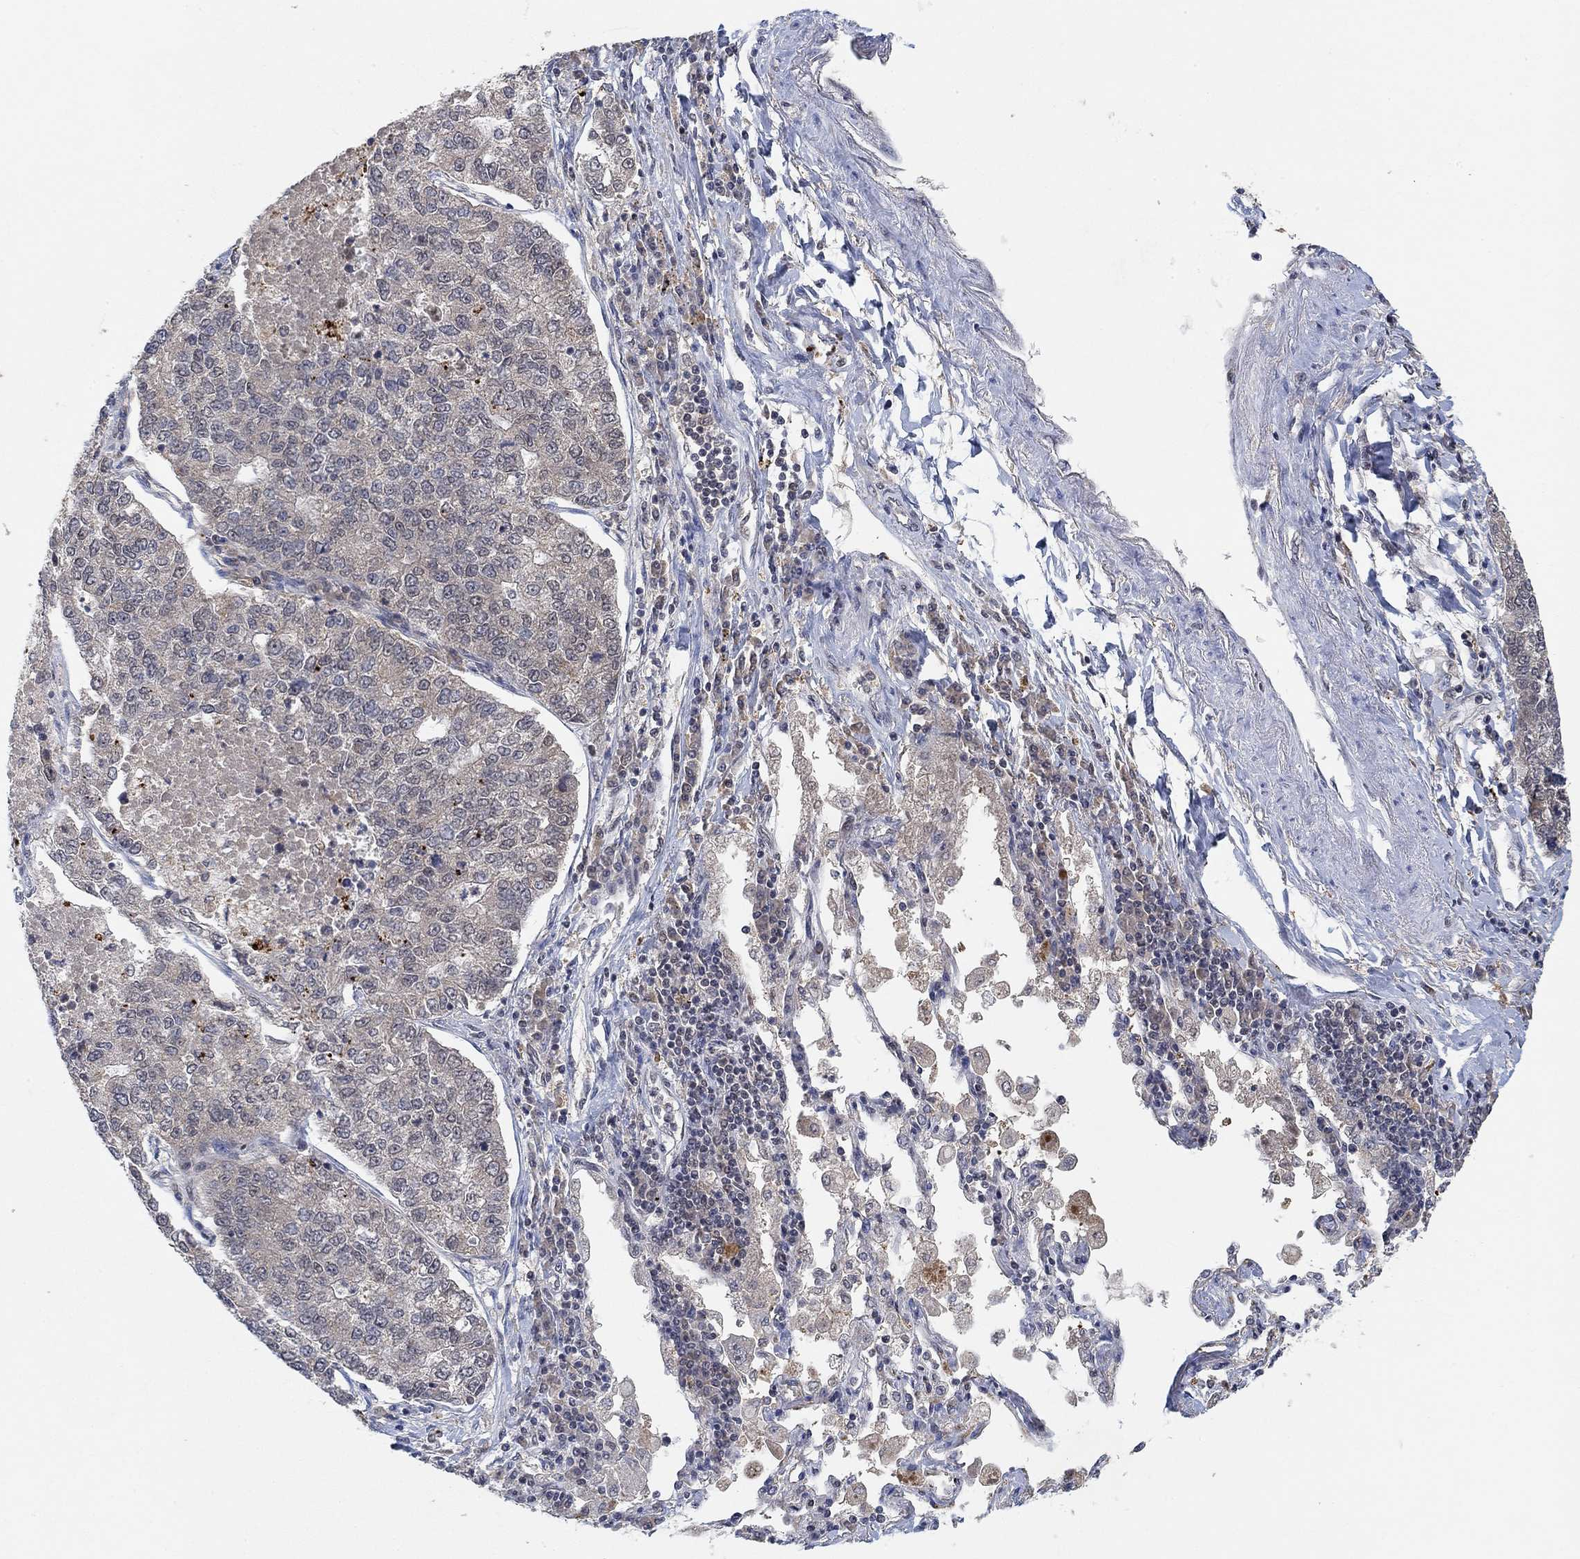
{"staining": {"intensity": "negative", "quantity": "none", "location": "none"}, "tissue": "lung cancer", "cell_type": "Tumor cells", "image_type": "cancer", "snomed": [{"axis": "morphology", "description": "Adenocarcinoma, NOS"}, {"axis": "topography", "description": "Lung"}], "caption": "This micrograph is of lung cancer (adenocarcinoma) stained with immunohistochemistry (IHC) to label a protein in brown with the nuclei are counter-stained blue. There is no expression in tumor cells. The staining was performed using DAB to visualize the protein expression in brown, while the nuclei were stained in blue with hematoxylin (Magnification: 20x).", "gene": "THAP8", "patient": {"sex": "male", "age": 49}}